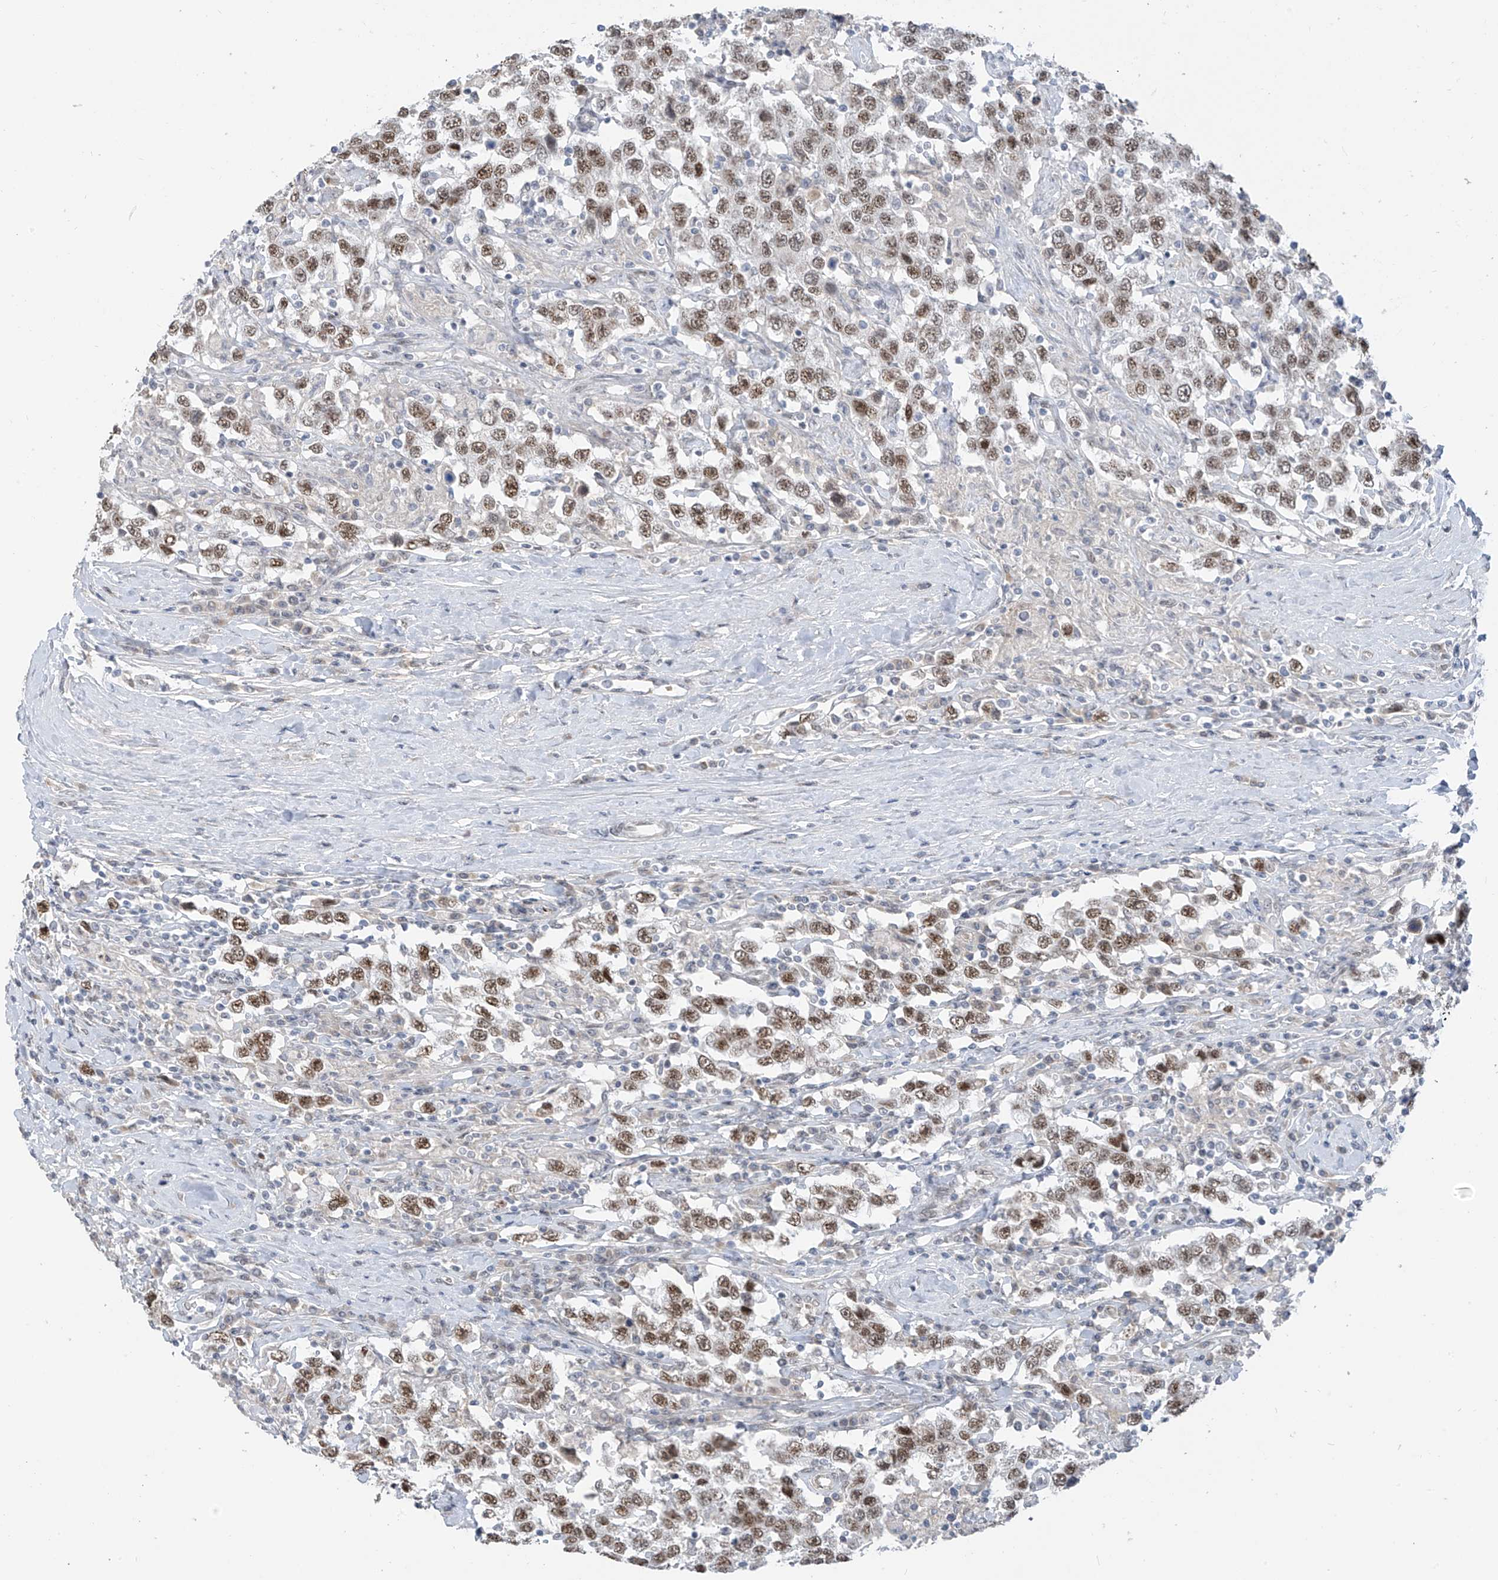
{"staining": {"intensity": "moderate", "quantity": ">75%", "location": "nuclear"}, "tissue": "testis cancer", "cell_type": "Tumor cells", "image_type": "cancer", "snomed": [{"axis": "morphology", "description": "Seminoma, NOS"}, {"axis": "topography", "description": "Testis"}], "caption": "This is an image of immunohistochemistry (IHC) staining of testis cancer (seminoma), which shows moderate expression in the nuclear of tumor cells.", "gene": "MCM9", "patient": {"sex": "male", "age": 41}}